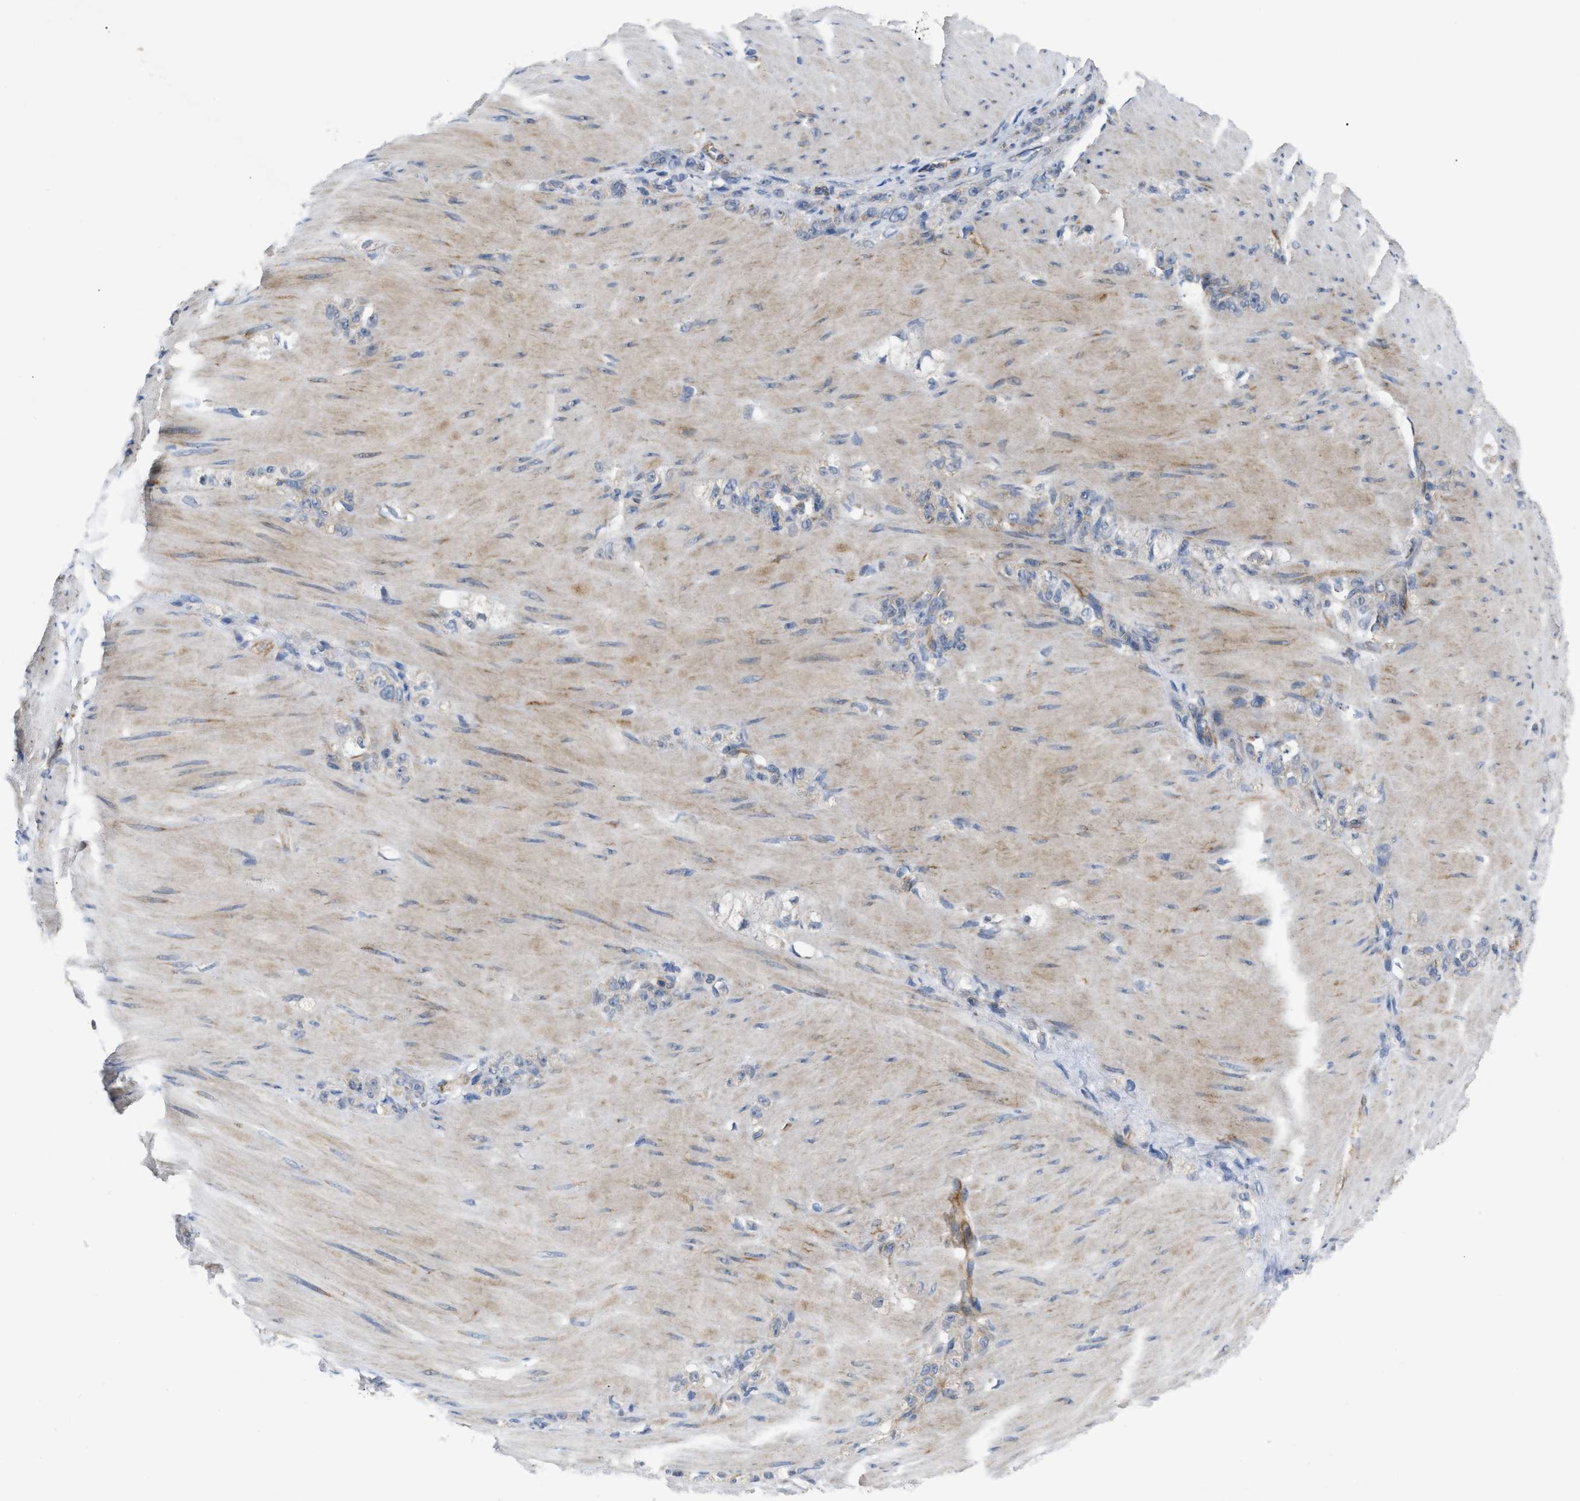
{"staining": {"intensity": "weak", "quantity": "<25%", "location": "cytoplasmic/membranous"}, "tissue": "stomach cancer", "cell_type": "Tumor cells", "image_type": "cancer", "snomed": [{"axis": "morphology", "description": "Normal tissue, NOS"}, {"axis": "morphology", "description": "Adenocarcinoma, NOS"}, {"axis": "topography", "description": "Stomach"}], "caption": "Immunohistochemistry (IHC) of human adenocarcinoma (stomach) shows no expression in tumor cells.", "gene": "DHX58", "patient": {"sex": "male", "age": 82}}